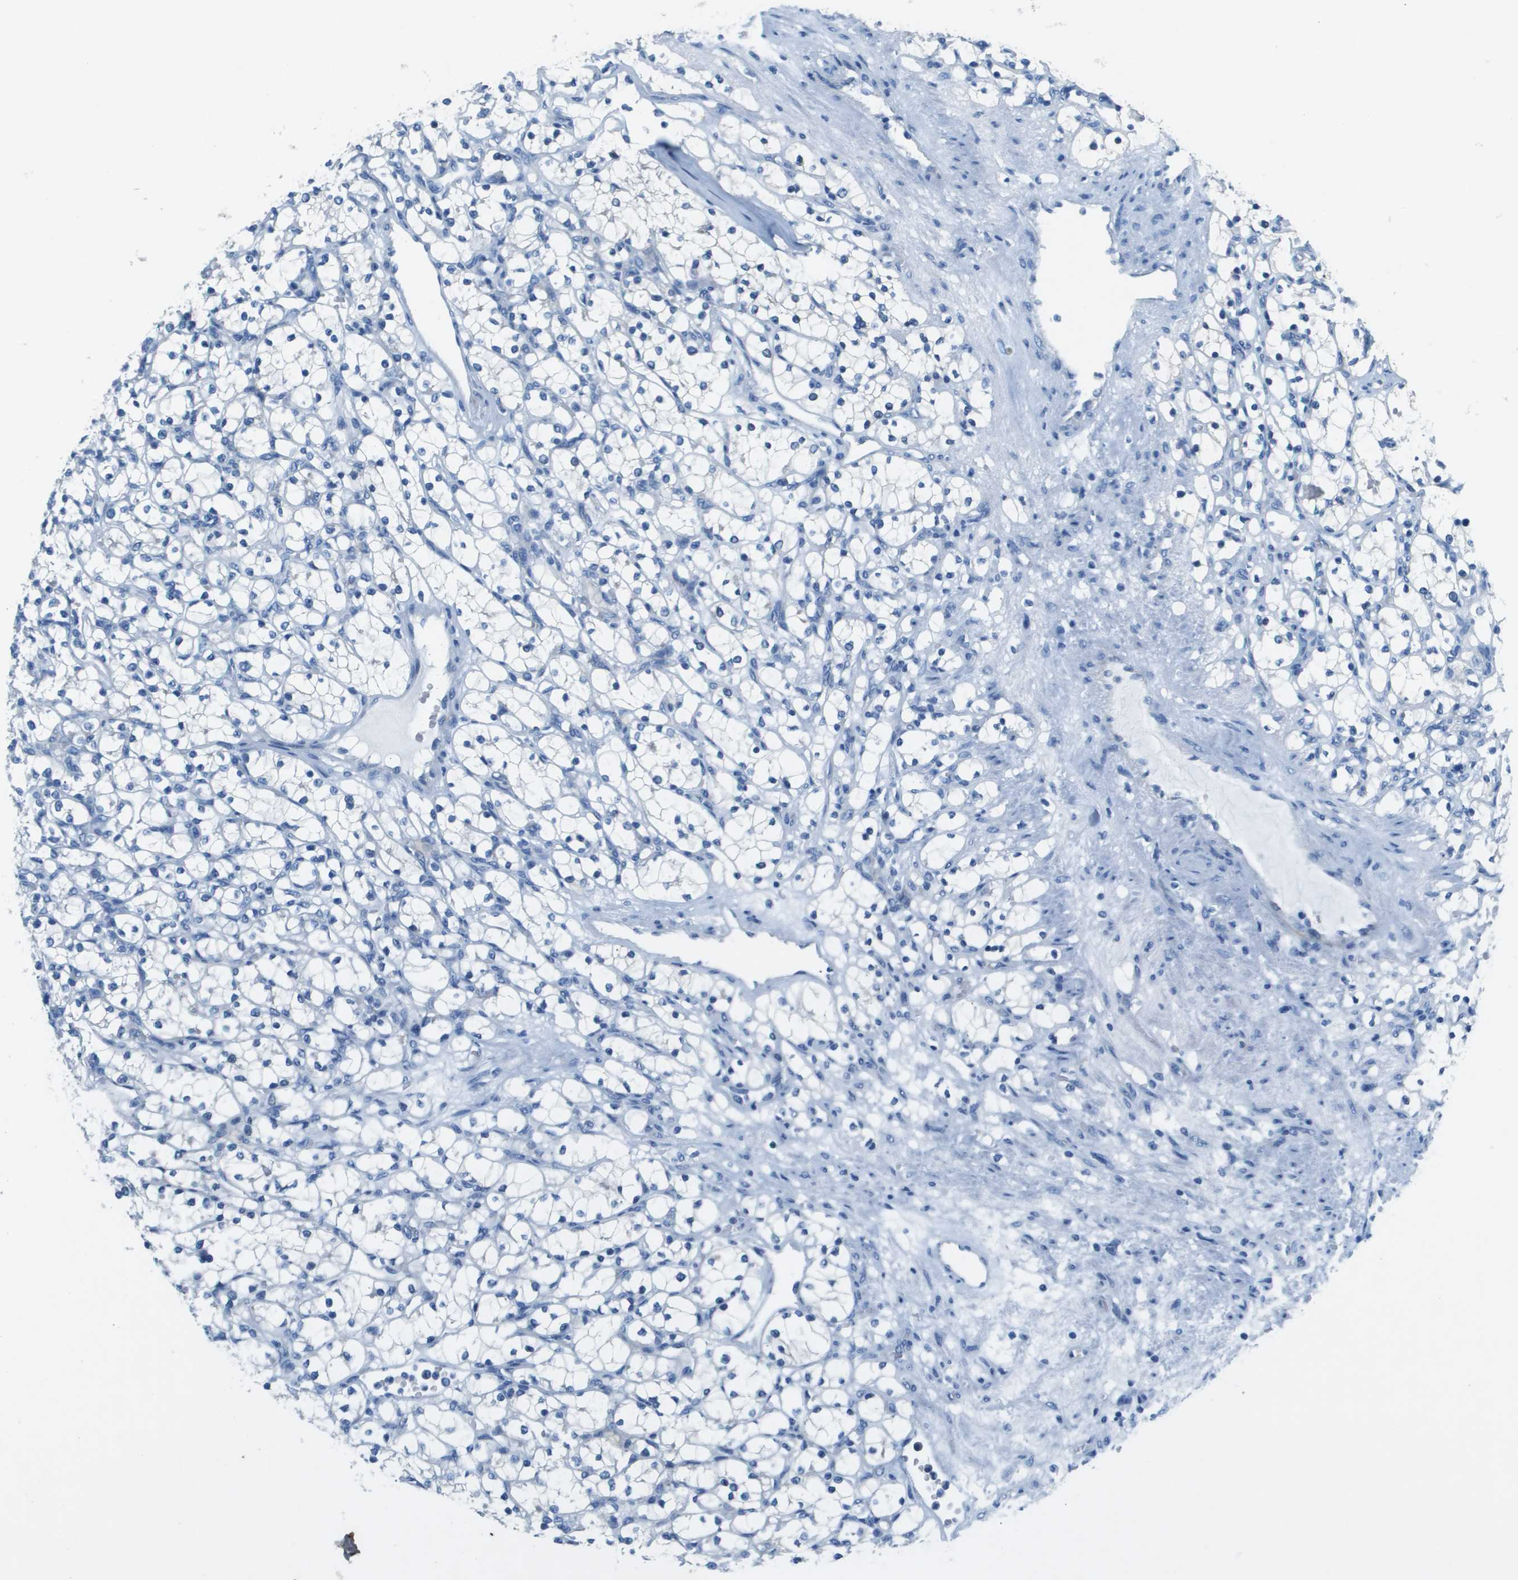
{"staining": {"intensity": "negative", "quantity": "none", "location": "none"}, "tissue": "renal cancer", "cell_type": "Tumor cells", "image_type": "cancer", "snomed": [{"axis": "morphology", "description": "Adenocarcinoma, NOS"}, {"axis": "topography", "description": "Kidney"}], "caption": "An immunohistochemistry (IHC) image of renal adenocarcinoma is shown. There is no staining in tumor cells of renal adenocarcinoma.", "gene": "SLC16A10", "patient": {"sex": "female", "age": 69}}